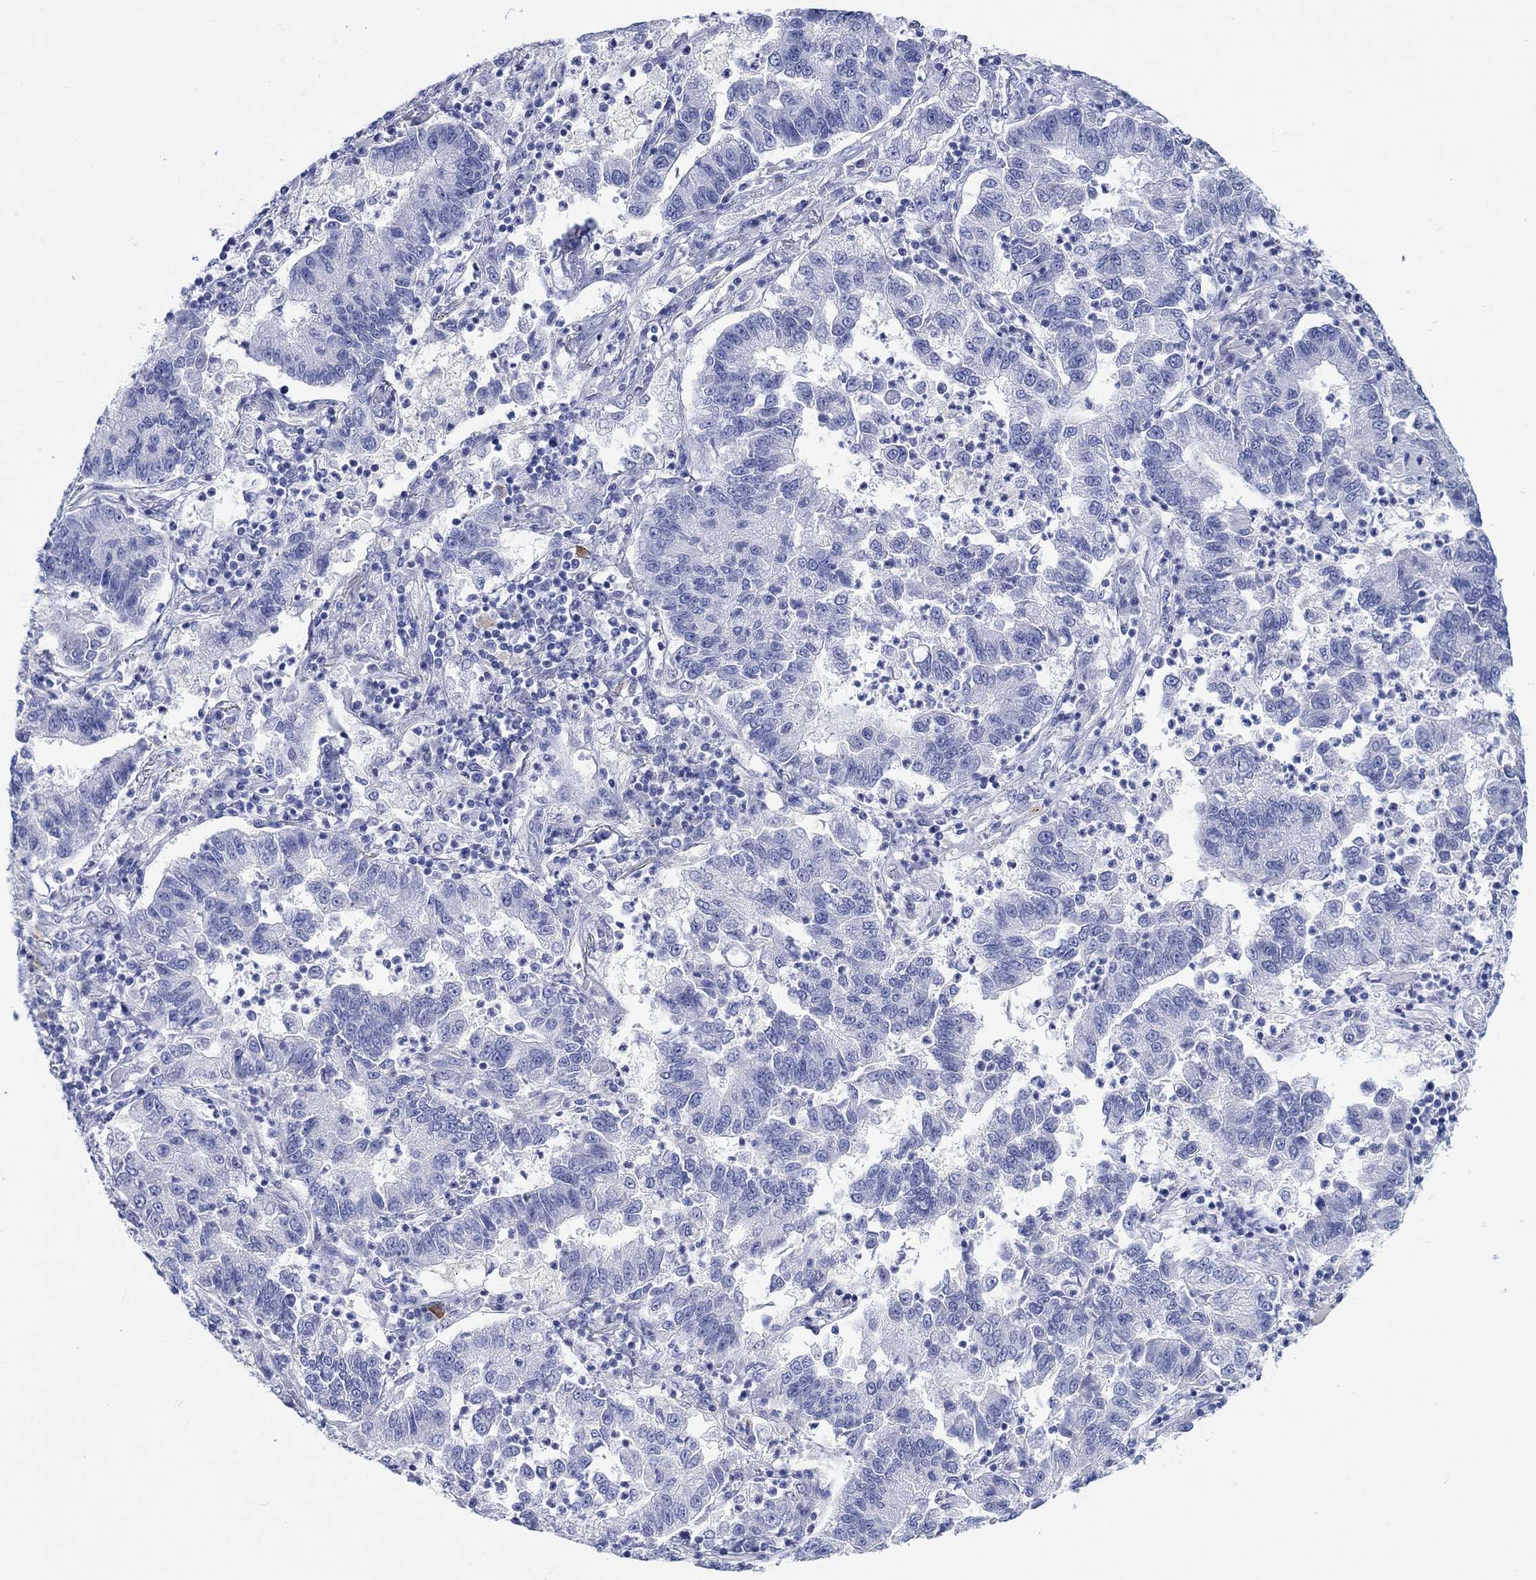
{"staining": {"intensity": "negative", "quantity": "none", "location": "none"}, "tissue": "lung cancer", "cell_type": "Tumor cells", "image_type": "cancer", "snomed": [{"axis": "morphology", "description": "Adenocarcinoma, NOS"}, {"axis": "topography", "description": "Lung"}], "caption": "Lung adenocarcinoma stained for a protein using immunohistochemistry reveals no positivity tumor cells.", "gene": "KRT222", "patient": {"sex": "female", "age": 57}}